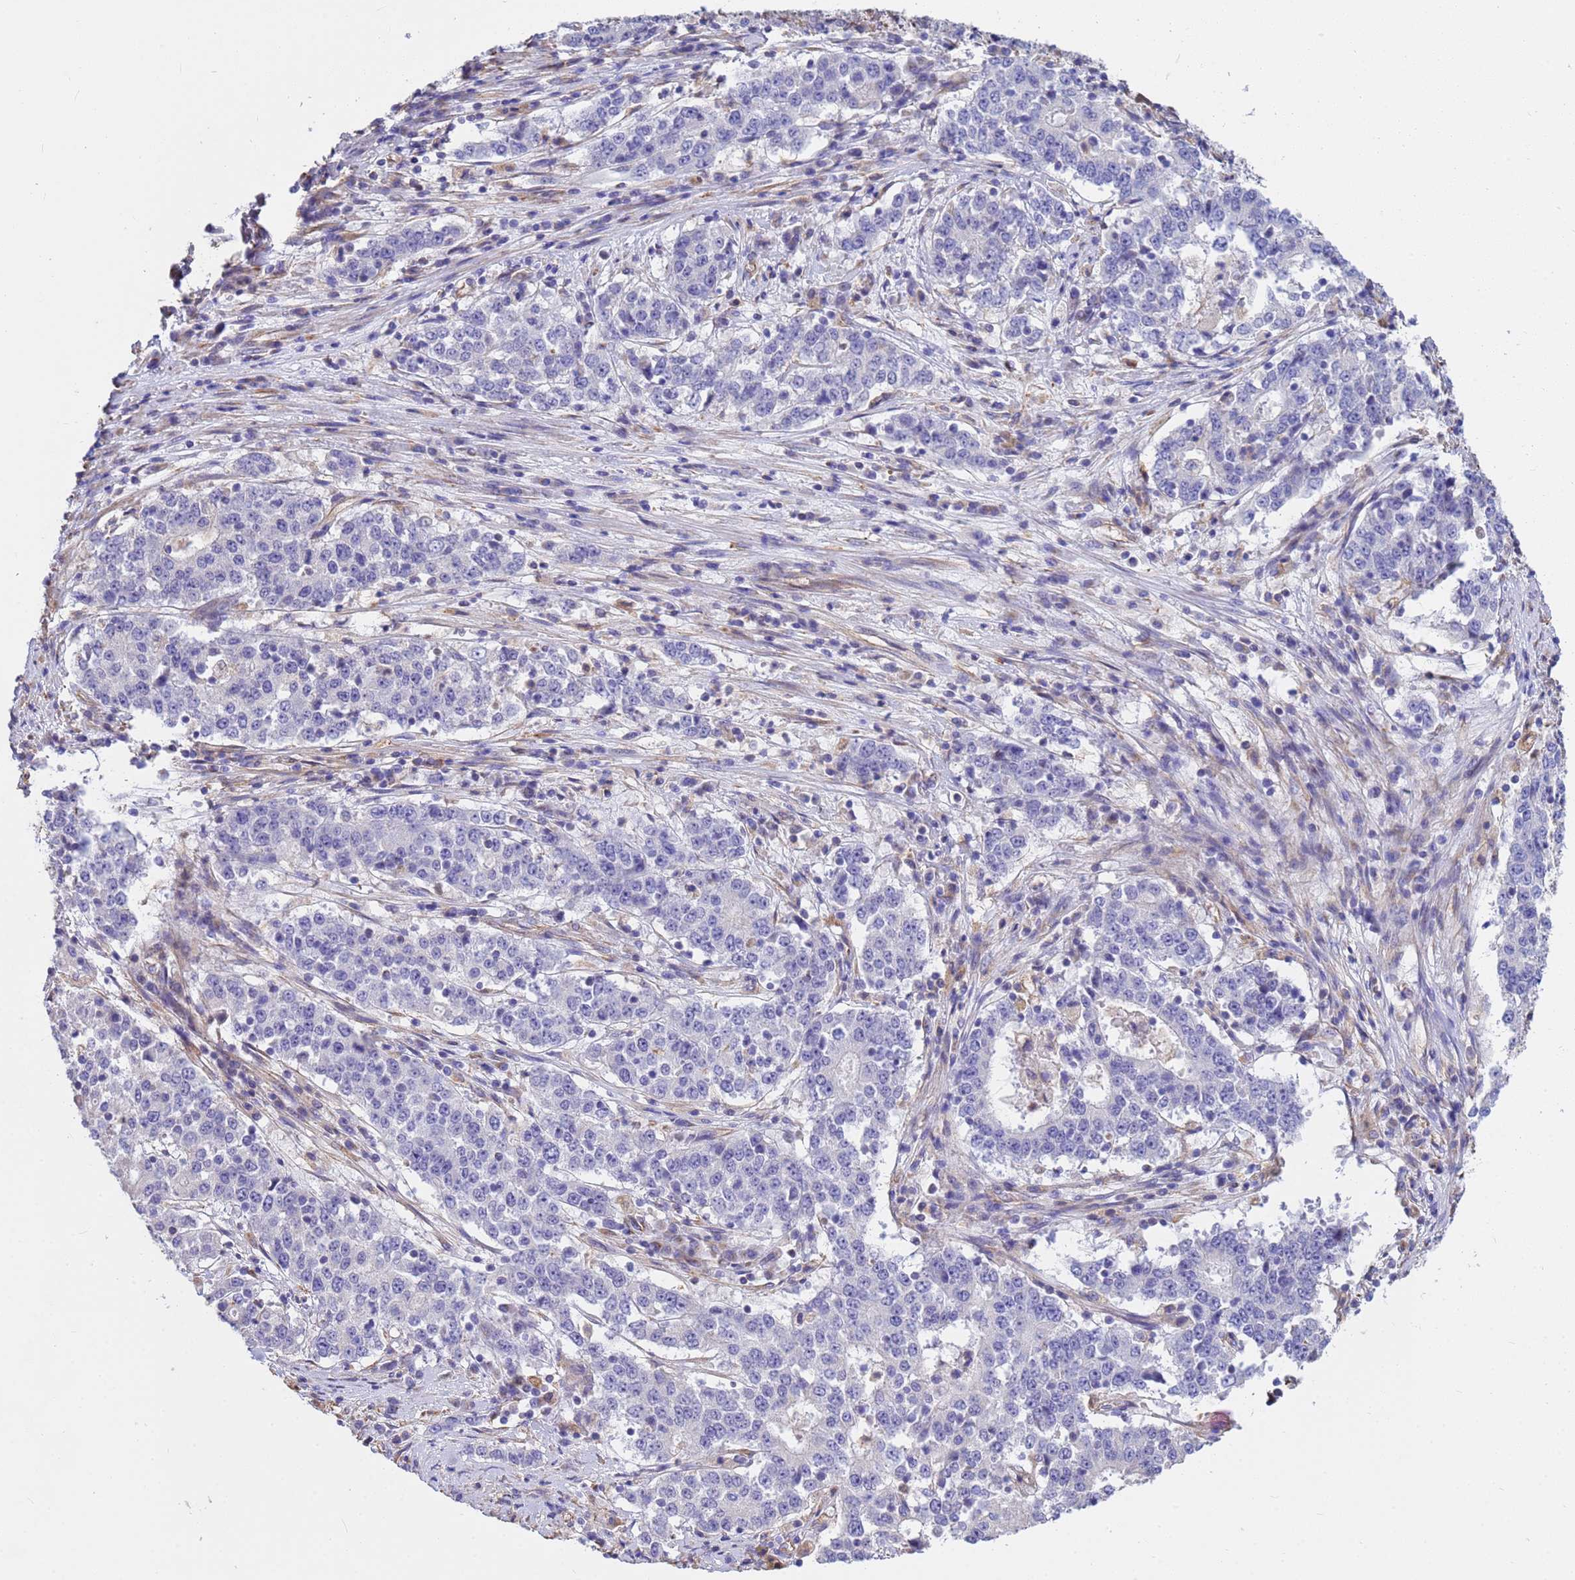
{"staining": {"intensity": "negative", "quantity": "none", "location": "none"}, "tissue": "stomach cancer", "cell_type": "Tumor cells", "image_type": "cancer", "snomed": [{"axis": "morphology", "description": "Adenocarcinoma, NOS"}, {"axis": "topography", "description": "Stomach"}], "caption": "Stomach adenocarcinoma was stained to show a protein in brown. There is no significant positivity in tumor cells. The staining is performed using DAB brown chromogen with nuclei counter-stained in using hematoxylin.", "gene": "TCEAL3", "patient": {"sex": "male", "age": 59}}